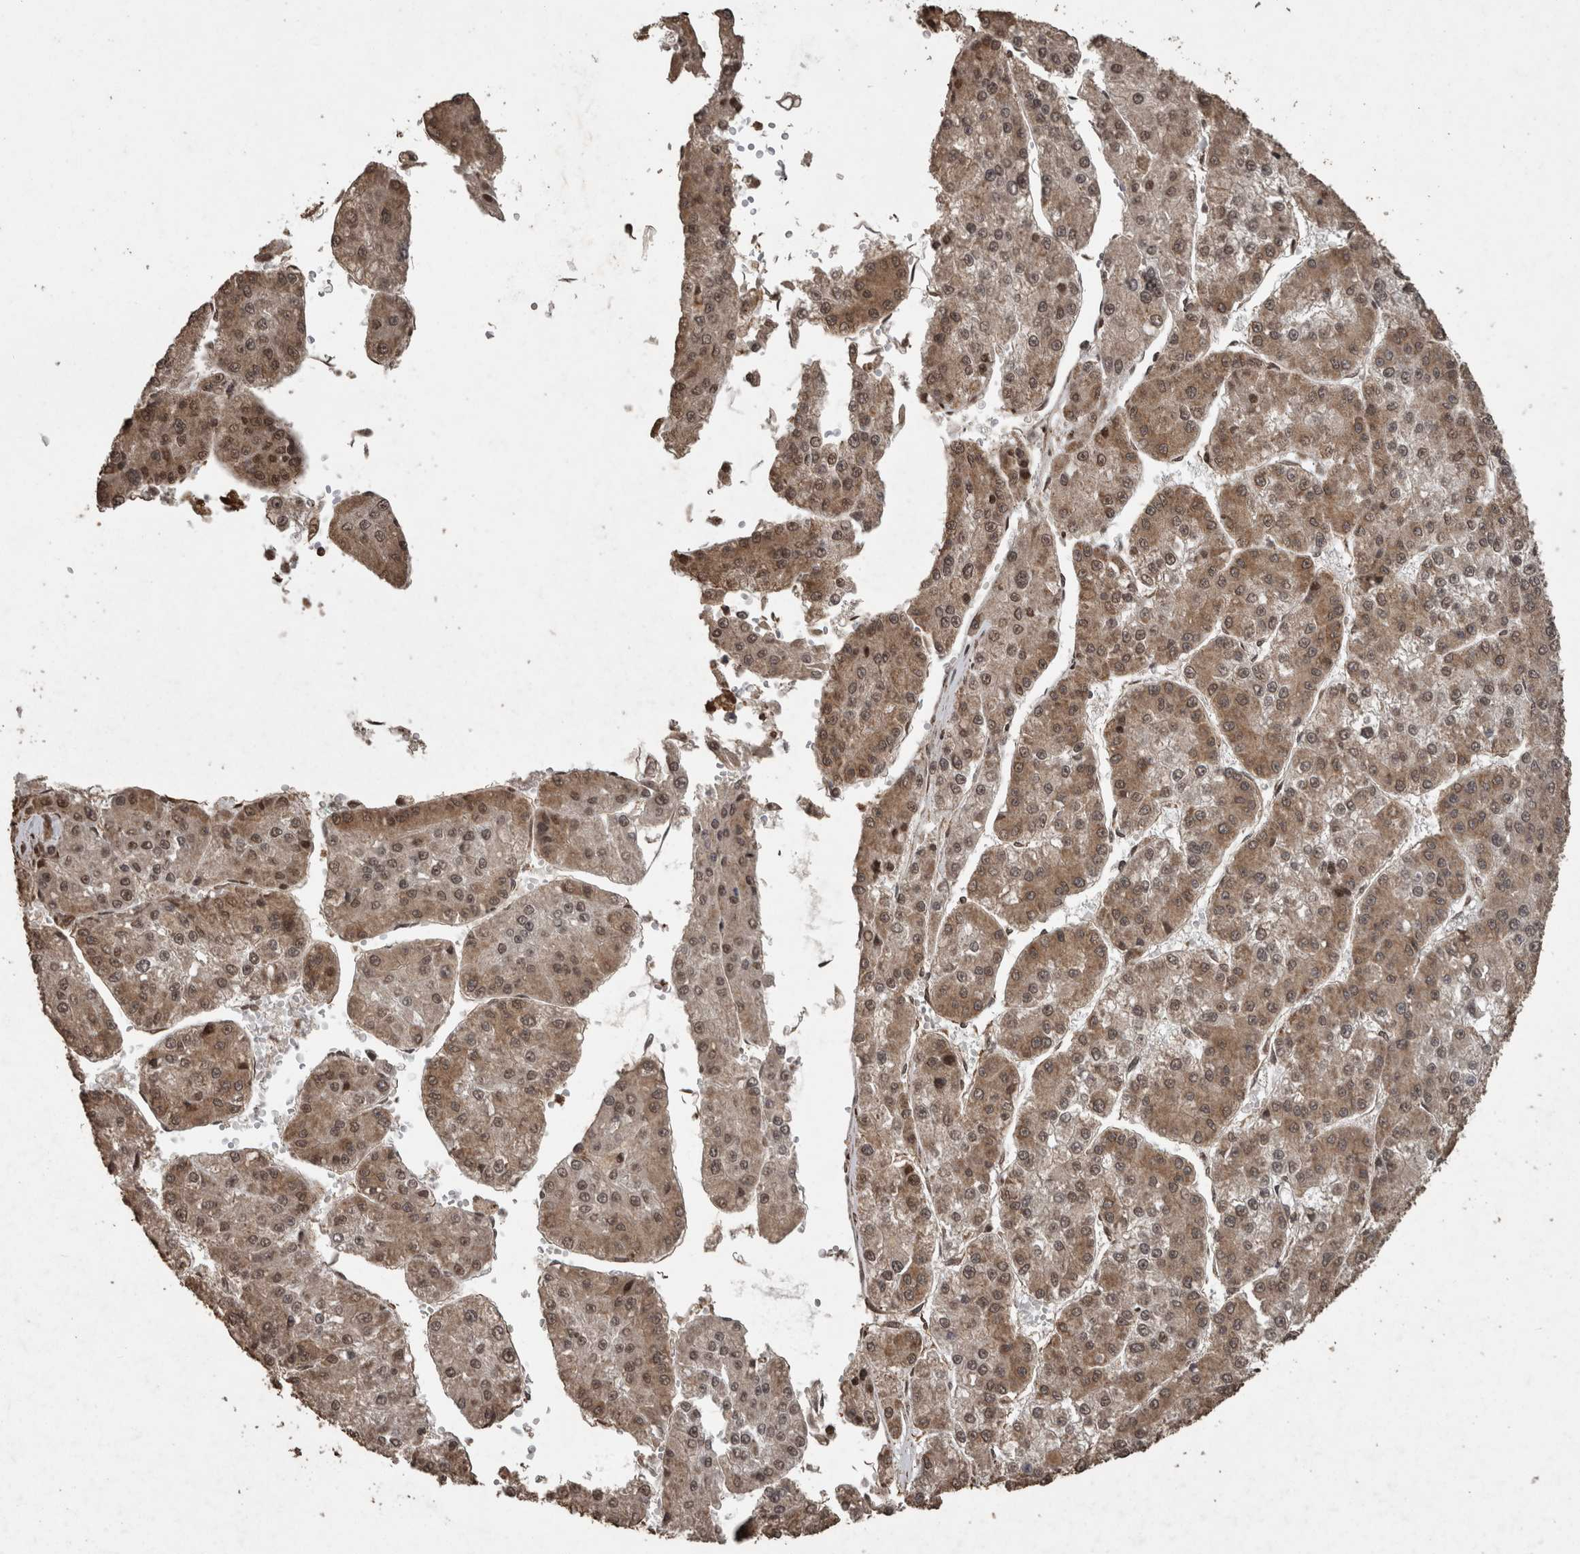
{"staining": {"intensity": "moderate", "quantity": ">75%", "location": "cytoplasmic/membranous,nuclear"}, "tissue": "liver cancer", "cell_type": "Tumor cells", "image_type": "cancer", "snomed": [{"axis": "morphology", "description": "Carcinoma, Hepatocellular, NOS"}, {"axis": "topography", "description": "Liver"}], "caption": "Immunohistochemistry (IHC) of human liver cancer (hepatocellular carcinoma) shows medium levels of moderate cytoplasmic/membranous and nuclear positivity in about >75% of tumor cells.", "gene": "PINK1", "patient": {"sex": "female", "age": 73}}